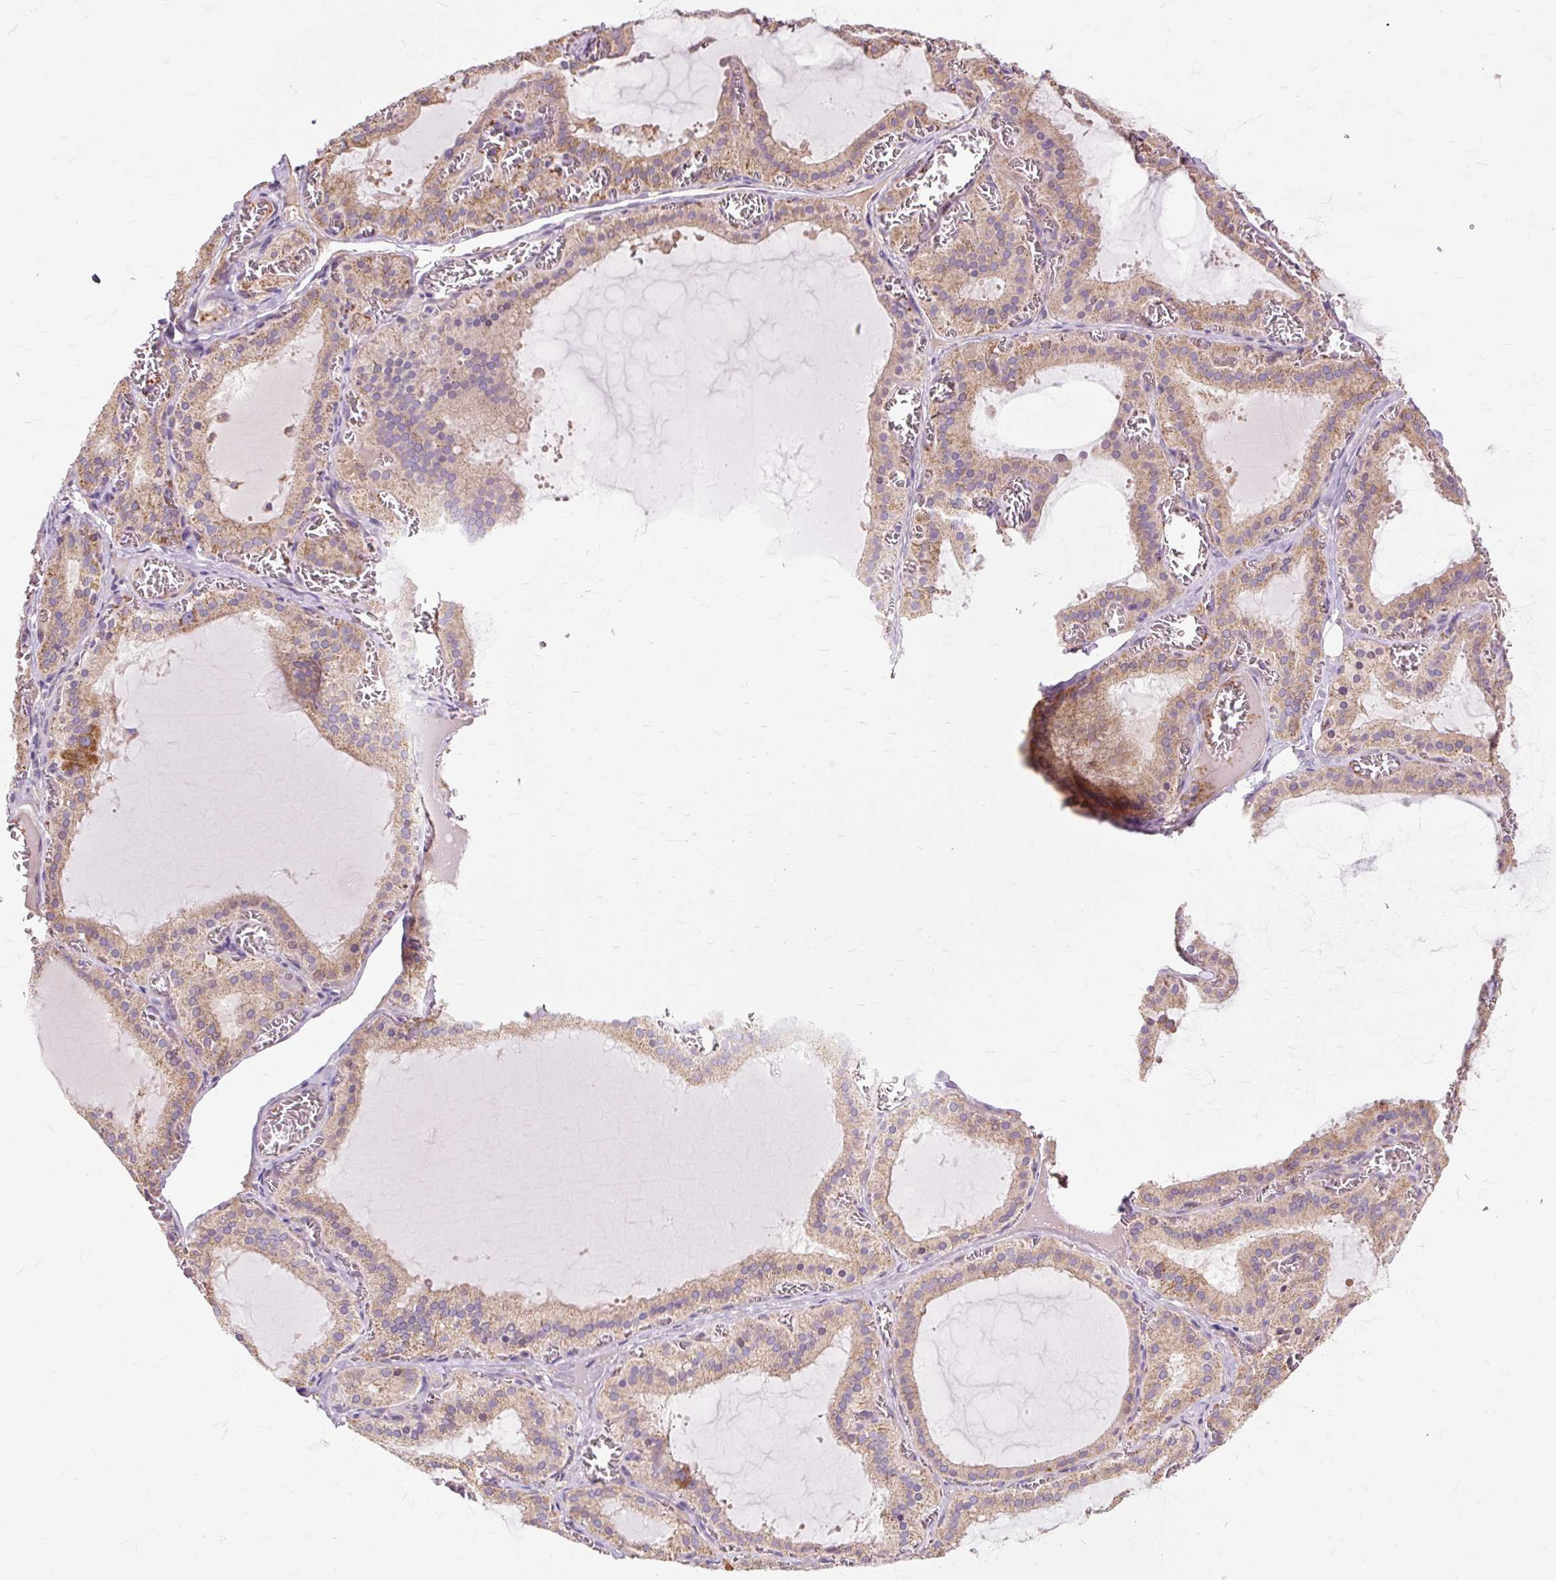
{"staining": {"intensity": "moderate", "quantity": ">75%", "location": "cytoplasmic/membranous"}, "tissue": "thyroid gland", "cell_type": "Glandular cells", "image_type": "normal", "snomed": [{"axis": "morphology", "description": "Normal tissue, NOS"}, {"axis": "topography", "description": "Thyroid gland"}], "caption": "Moderate cytoplasmic/membranous positivity is identified in approximately >75% of glandular cells in unremarkable thyroid gland. The staining was performed using DAB, with brown indicating positive protein expression. Nuclei are stained blue with hematoxylin.", "gene": "PDZD2", "patient": {"sex": "female", "age": 30}}